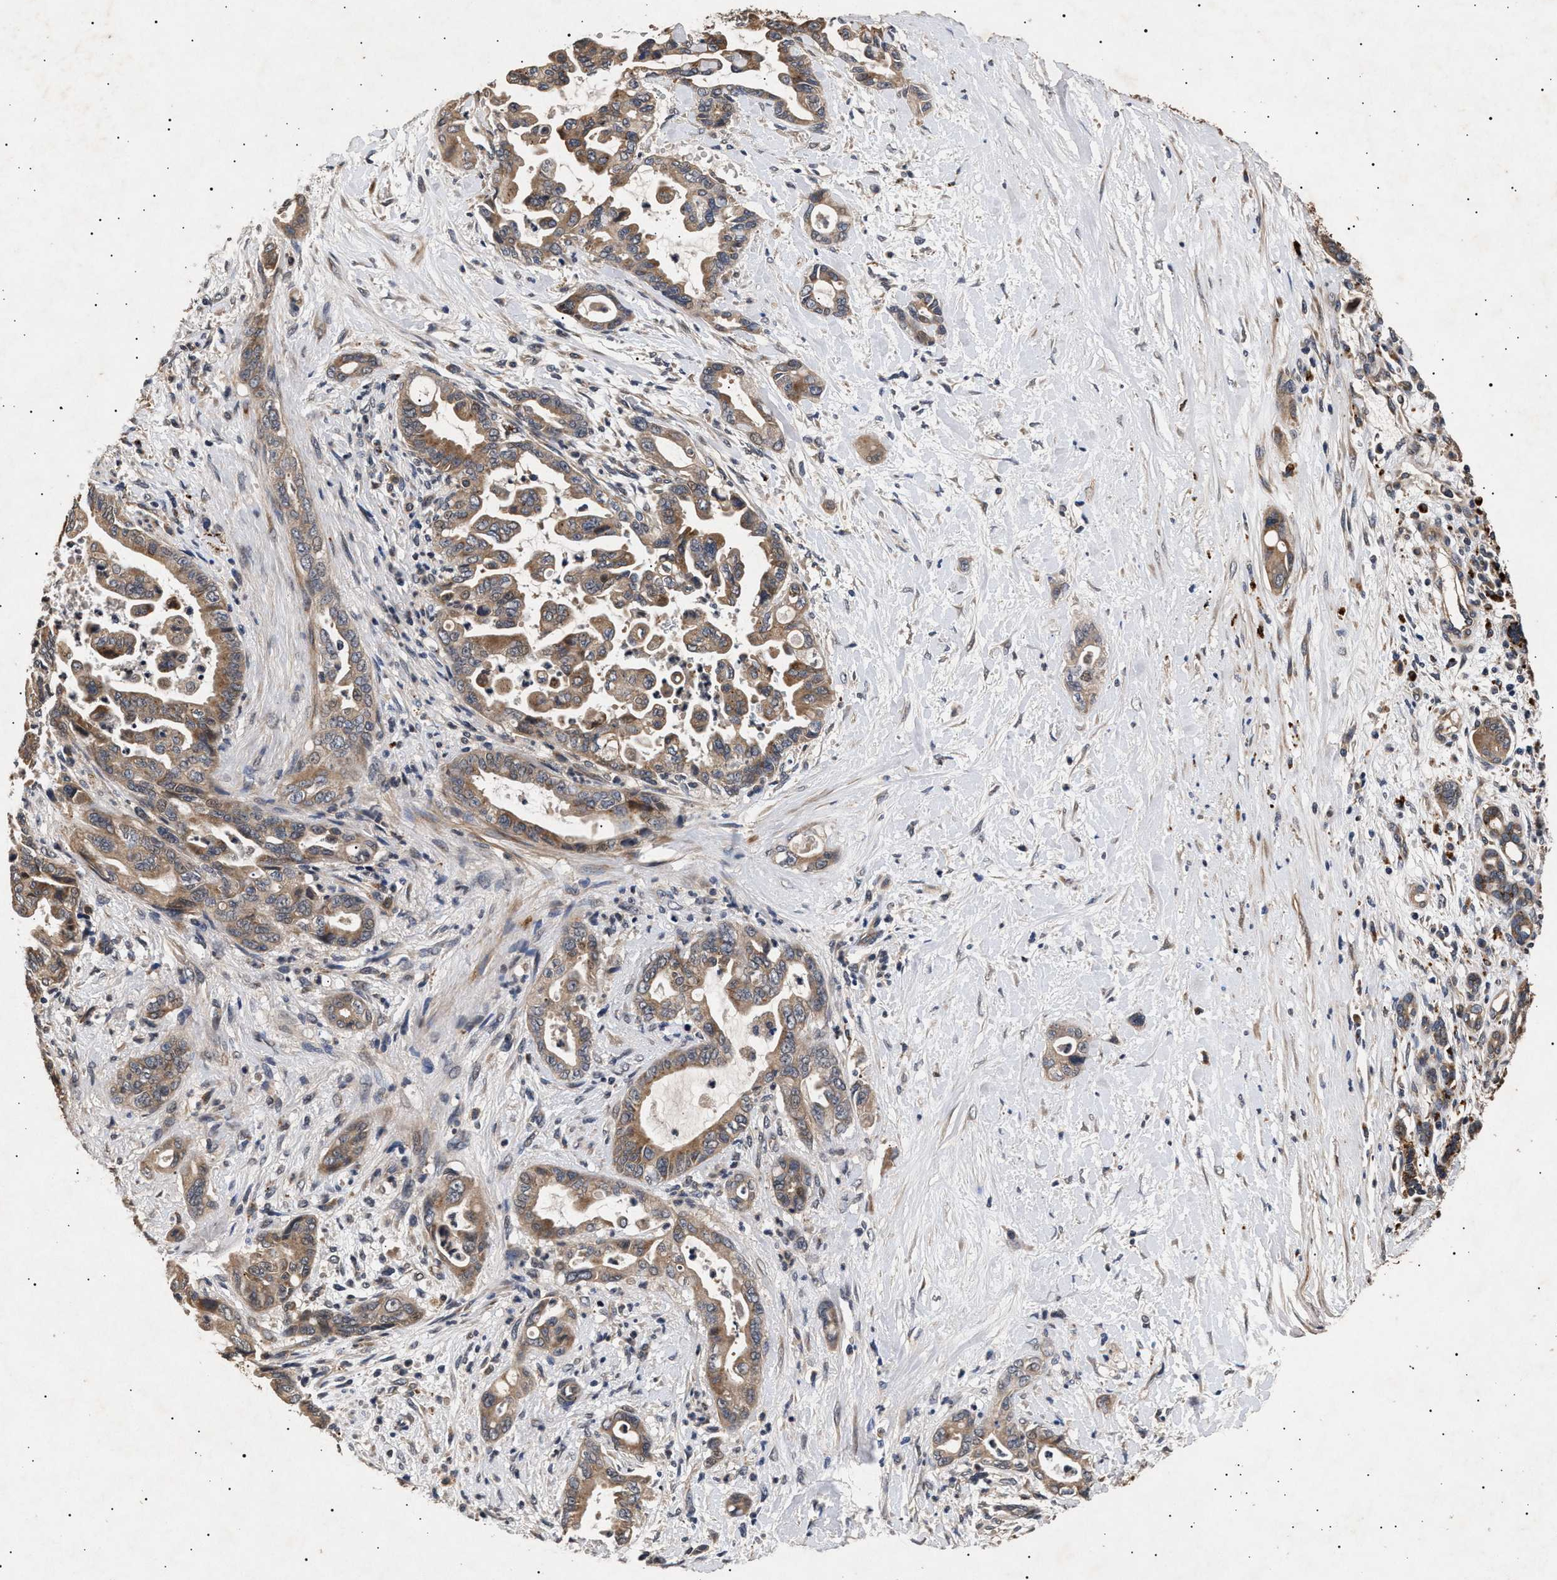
{"staining": {"intensity": "moderate", "quantity": ">75%", "location": "cytoplasmic/membranous"}, "tissue": "pancreatic cancer", "cell_type": "Tumor cells", "image_type": "cancer", "snomed": [{"axis": "morphology", "description": "Adenocarcinoma, NOS"}, {"axis": "topography", "description": "Pancreas"}], "caption": "Human pancreatic adenocarcinoma stained for a protein (brown) exhibits moderate cytoplasmic/membranous positive positivity in about >75% of tumor cells.", "gene": "ITGB5", "patient": {"sex": "male", "age": 70}}